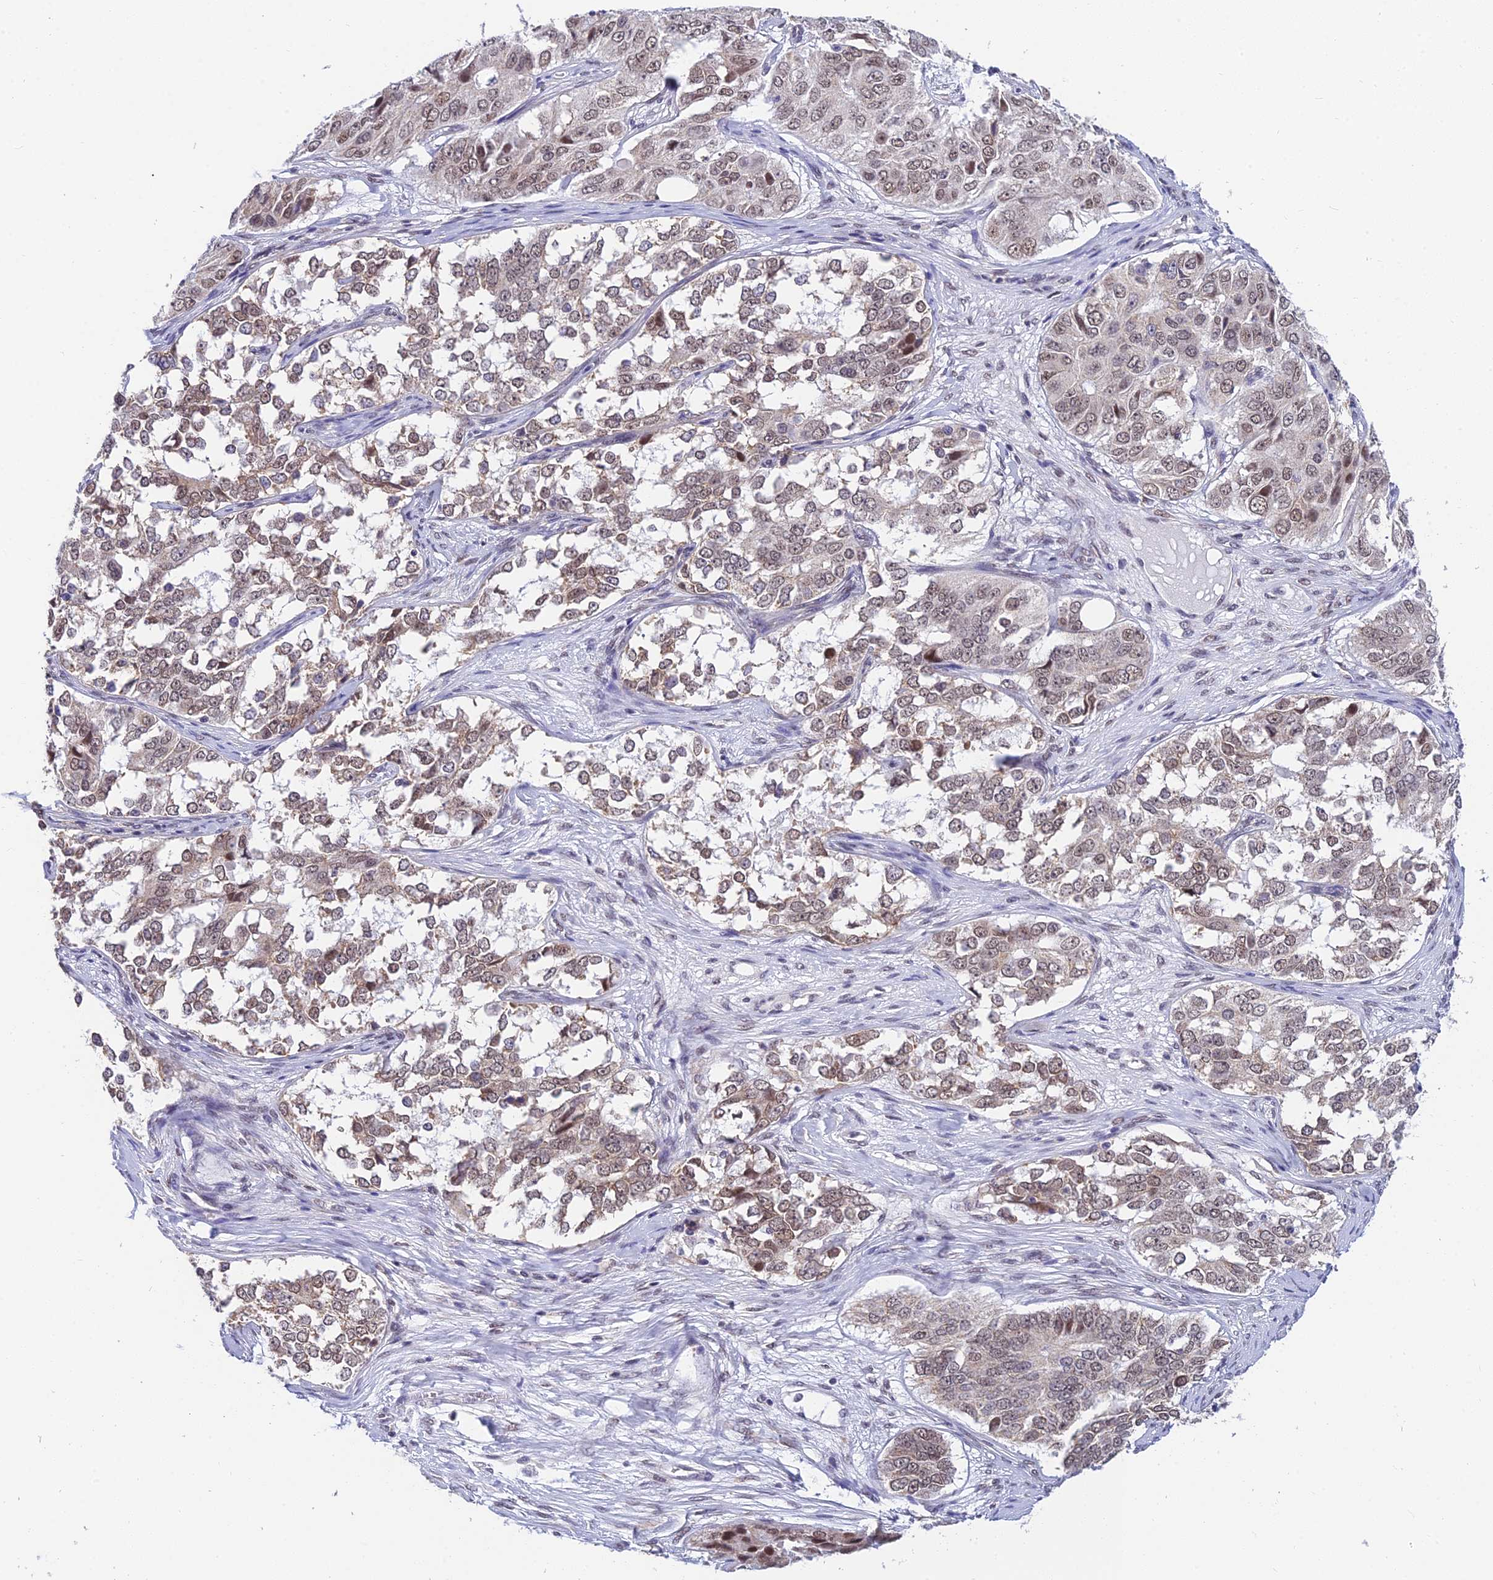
{"staining": {"intensity": "weak", "quantity": ">75%", "location": "nuclear"}, "tissue": "ovarian cancer", "cell_type": "Tumor cells", "image_type": "cancer", "snomed": [{"axis": "morphology", "description": "Carcinoma, endometroid"}, {"axis": "topography", "description": "Ovary"}], "caption": "Tumor cells exhibit low levels of weak nuclear positivity in approximately >75% of cells in human endometroid carcinoma (ovarian).", "gene": "C2orf49", "patient": {"sex": "female", "age": 51}}